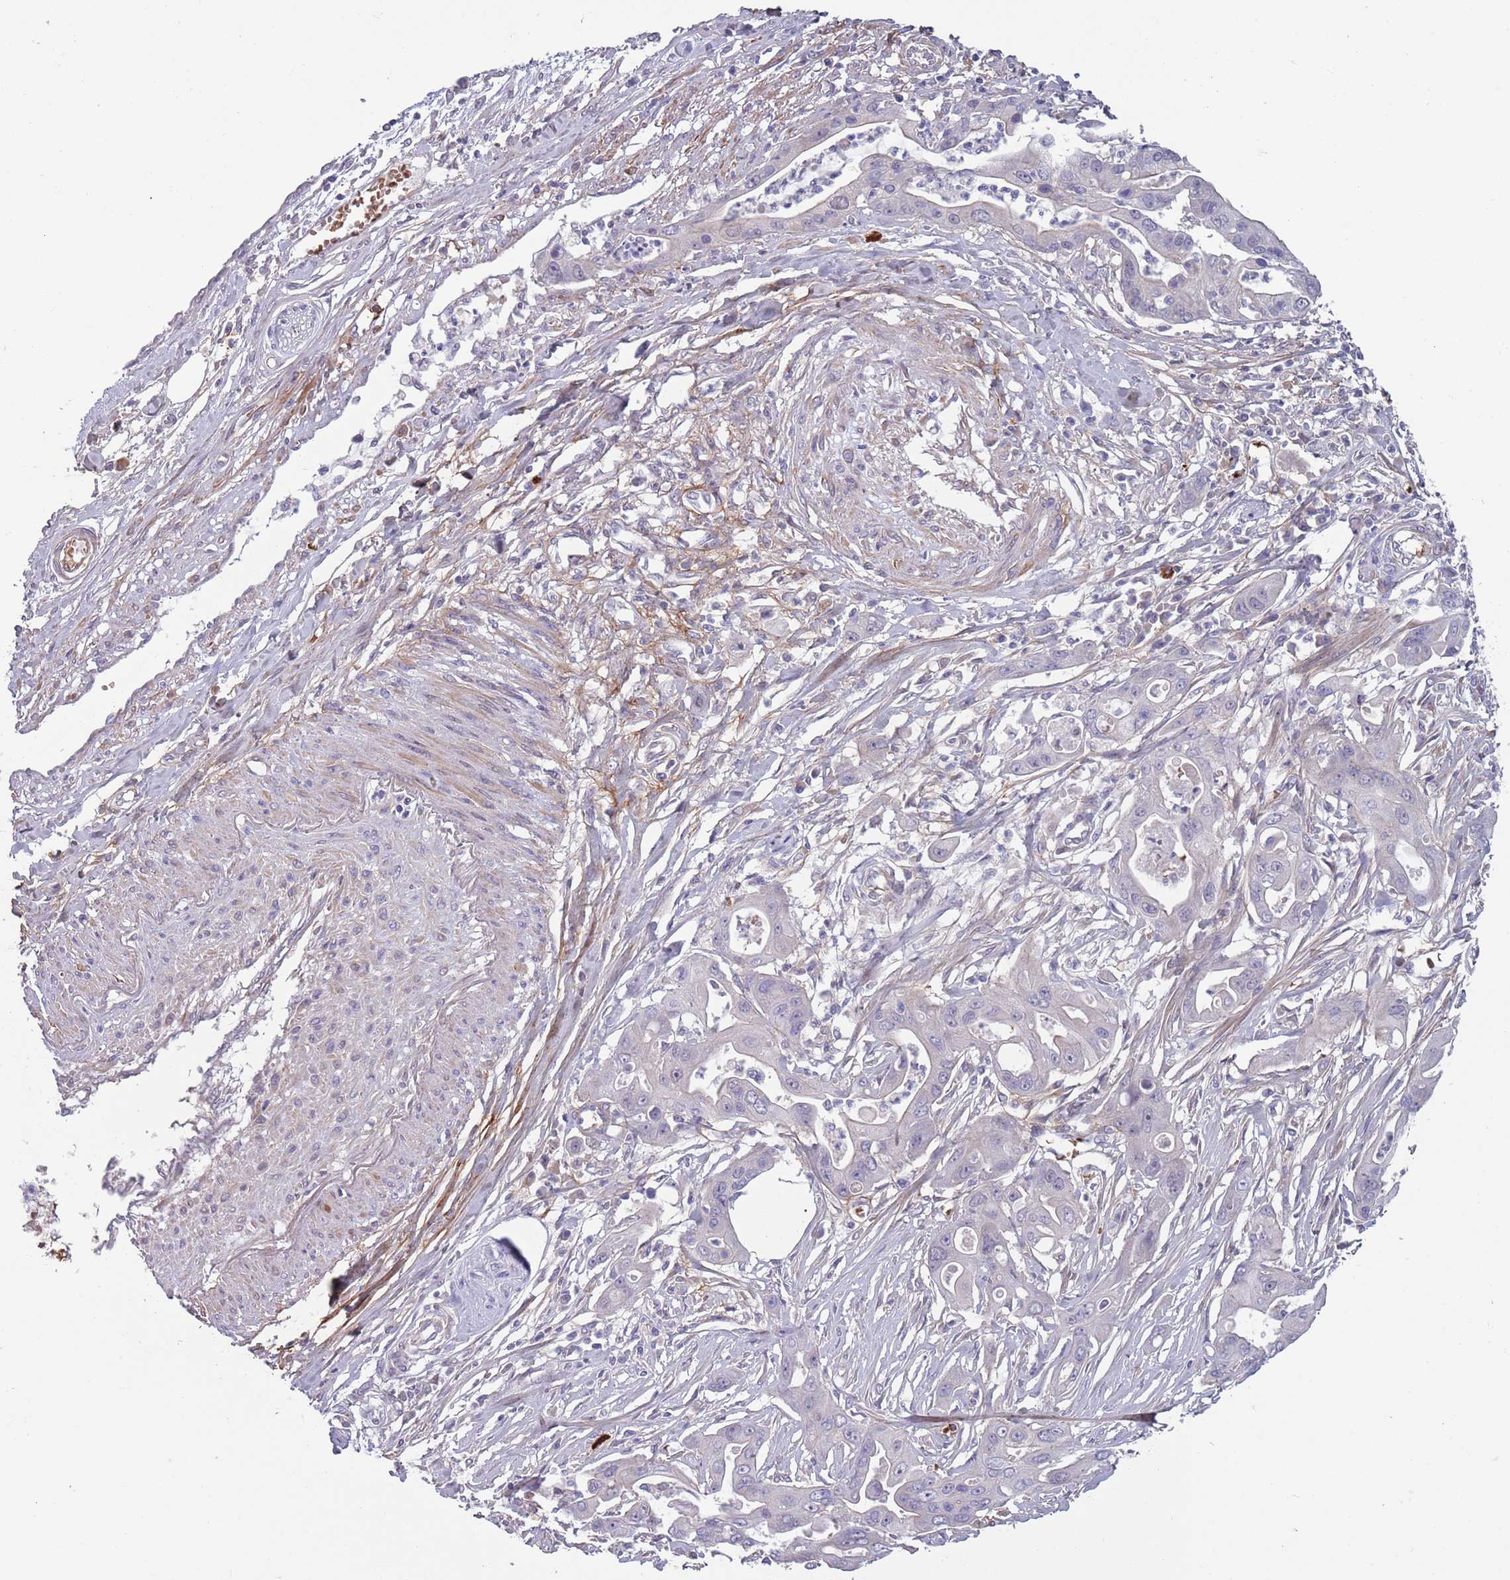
{"staining": {"intensity": "negative", "quantity": "none", "location": "none"}, "tissue": "ovarian cancer", "cell_type": "Tumor cells", "image_type": "cancer", "snomed": [{"axis": "morphology", "description": "Cystadenocarcinoma, mucinous, NOS"}, {"axis": "topography", "description": "Ovary"}], "caption": "Mucinous cystadenocarcinoma (ovarian) was stained to show a protein in brown. There is no significant positivity in tumor cells. The staining is performed using DAB (3,3'-diaminobenzidine) brown chromogen with nuclei counter-stained in using hematoxylin.", "gene": "CLNS1A", "patient": {"sex": "female", "age": 70}}